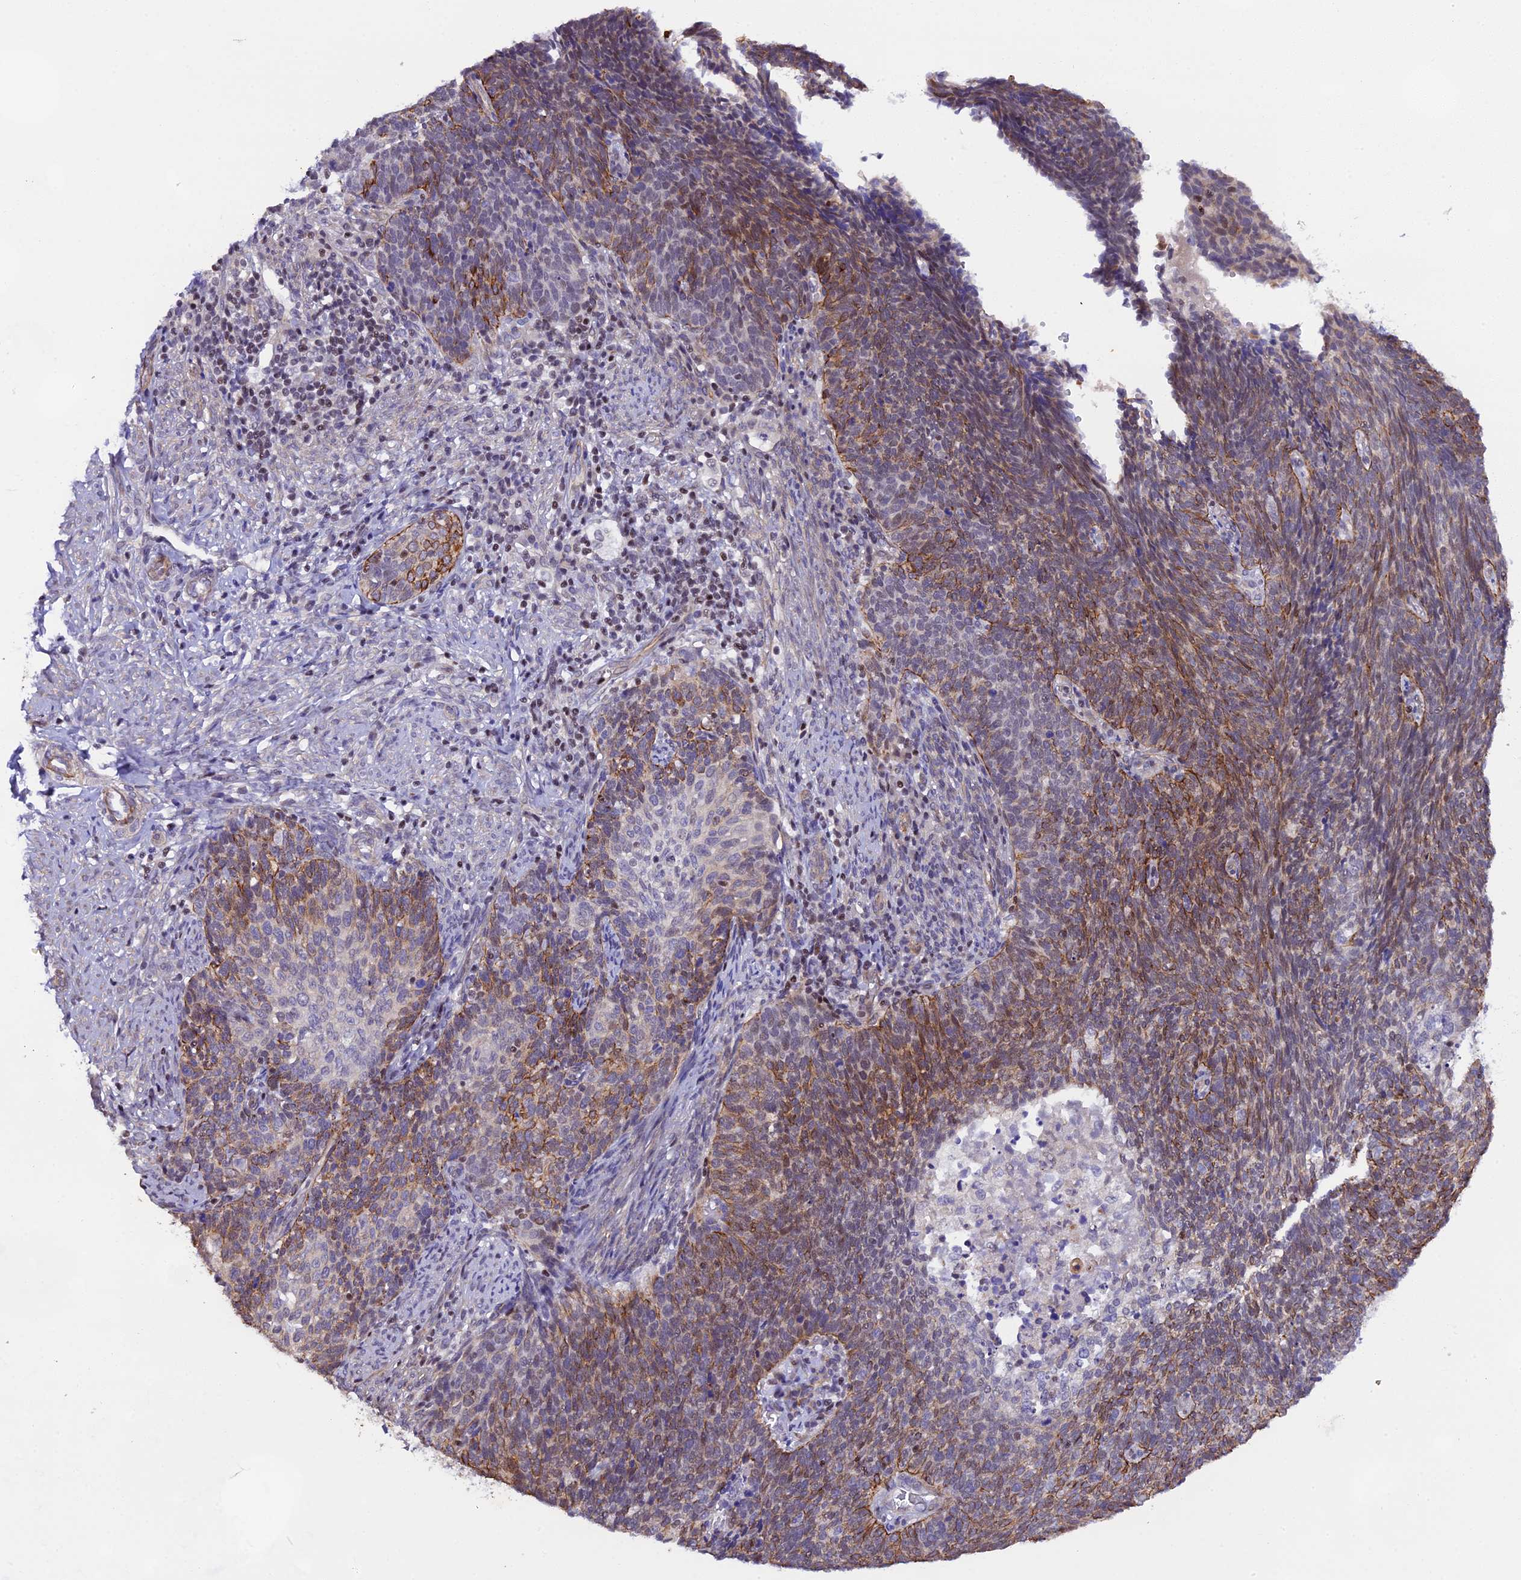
{"staining": {"intensity": "moderate", "quantity": "25%-75%", "location": "cytoplasmic/membranous"}, "tissue": "cervical cancer", "cell_type": "Tumor cells", "image_type": "cancer", "snomed": [{"axis": "morphology", "description": "Squamous cell carcinoma, NOS"}, {"axis": "topography", "description": "Cervix"}], "caption": "Moderate cytoplasmic/membranous positivity for a protein is identified in approximately 25%-75% of tumor cells of squamous cell carcinoma (cervical) using immunohistochemistry (IHC).", "gene": "SP4", "patient": {"sex": "female", "age": 39}}